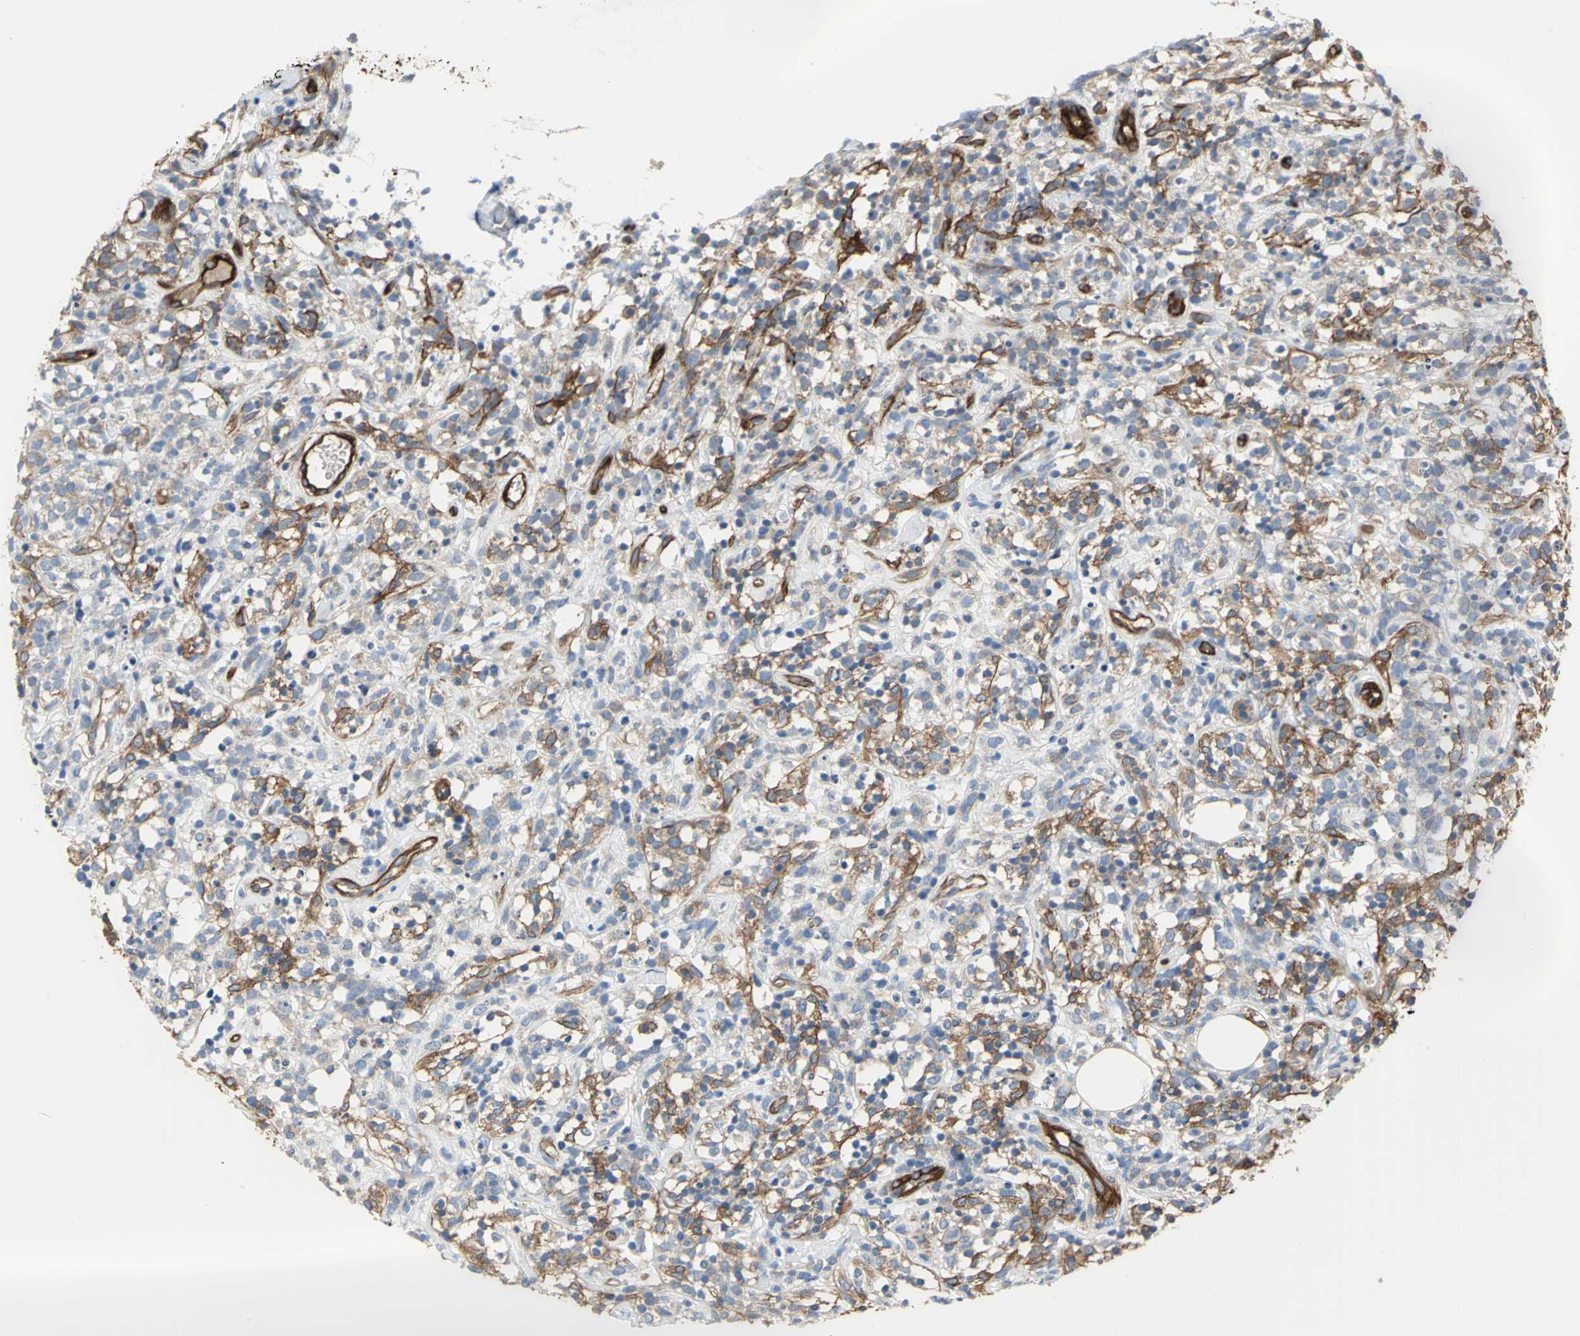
{"staining": {"intensity": "negative", "quantity": "none", "location": "none"}, "tissue": "lymphoma", "cell_type": "Tumor cells", "image_type": "cancer", "snomed": [{"axis": "morphology", "description": "Malignant lymphoma, non-Hodgkin's type, High grade"}, {"axis": "topography", "description": "Lymph node"}], "caption": "Human lymphoma stained for a protein using immunohistochemistry (IHC) displays no staining in tumor cells.", "gene": "FLNB", "patient": {"sex": "female", "age": 73}}